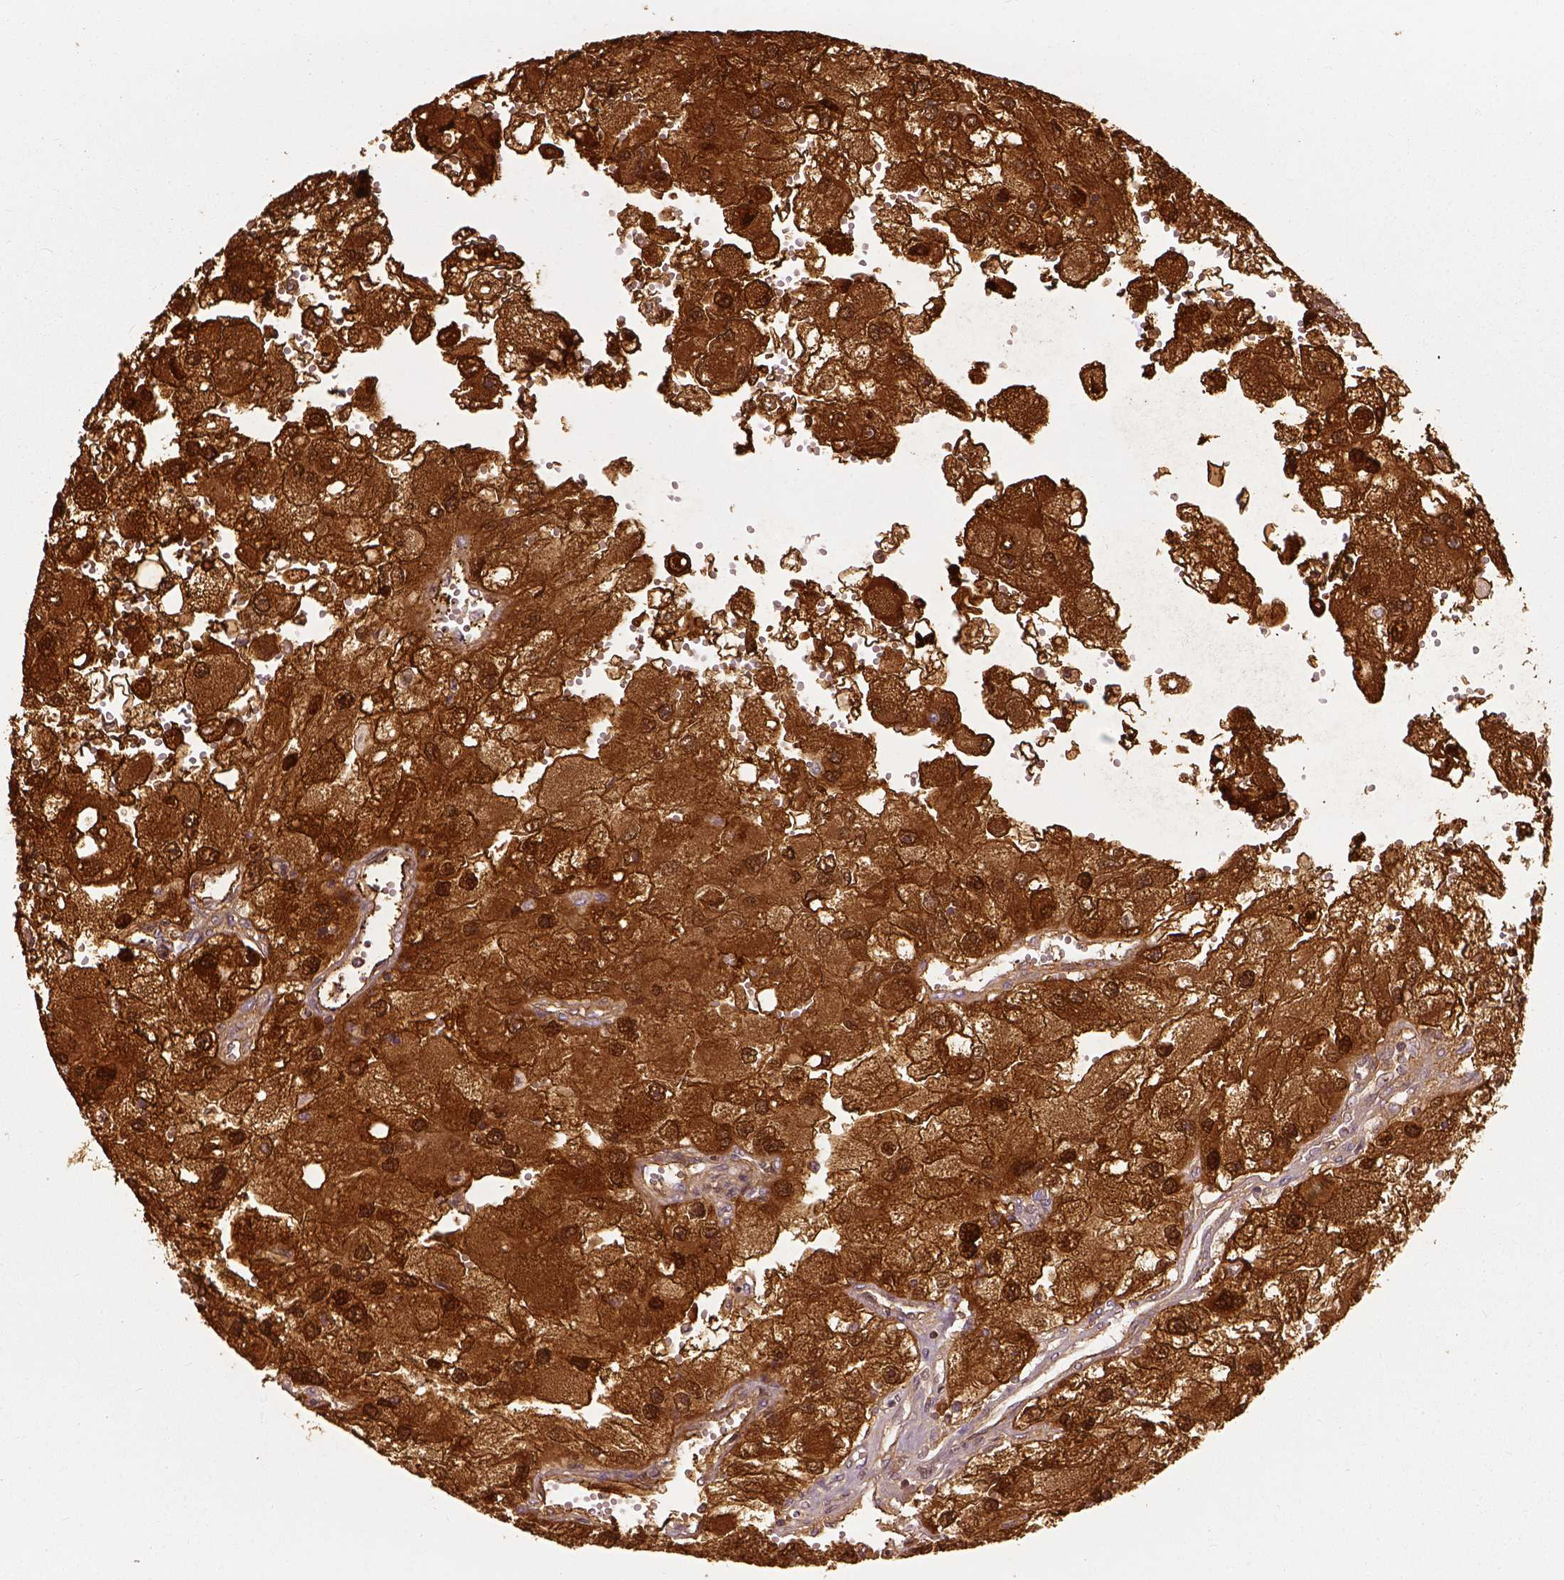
{"staining": {"intensity": "strong", "quantity": ">75%", "location": "cytoplasmic/membranous,nuclear"}, "tissue": "renal cancer", "cell_type": "Tumor cells", "image_type": "cancer", "snomed": [{"axis": "morphology", "description": "Adenocarcinoma, NOS"}, {"axis": "topography", "description": "Kidney"}], "caption": "Immunohistochemistry image of neoplastic tissue: renal cancer stained using IHC shows high levels of strong protein expression localized specifically in the cytoplasmic/membranous and nuclear of tumor cells, appearing as a cytoplasmic/membranous and nuclear brown color.", "gene": "GPI", "patient": {"sex": "male", "age": 63}}